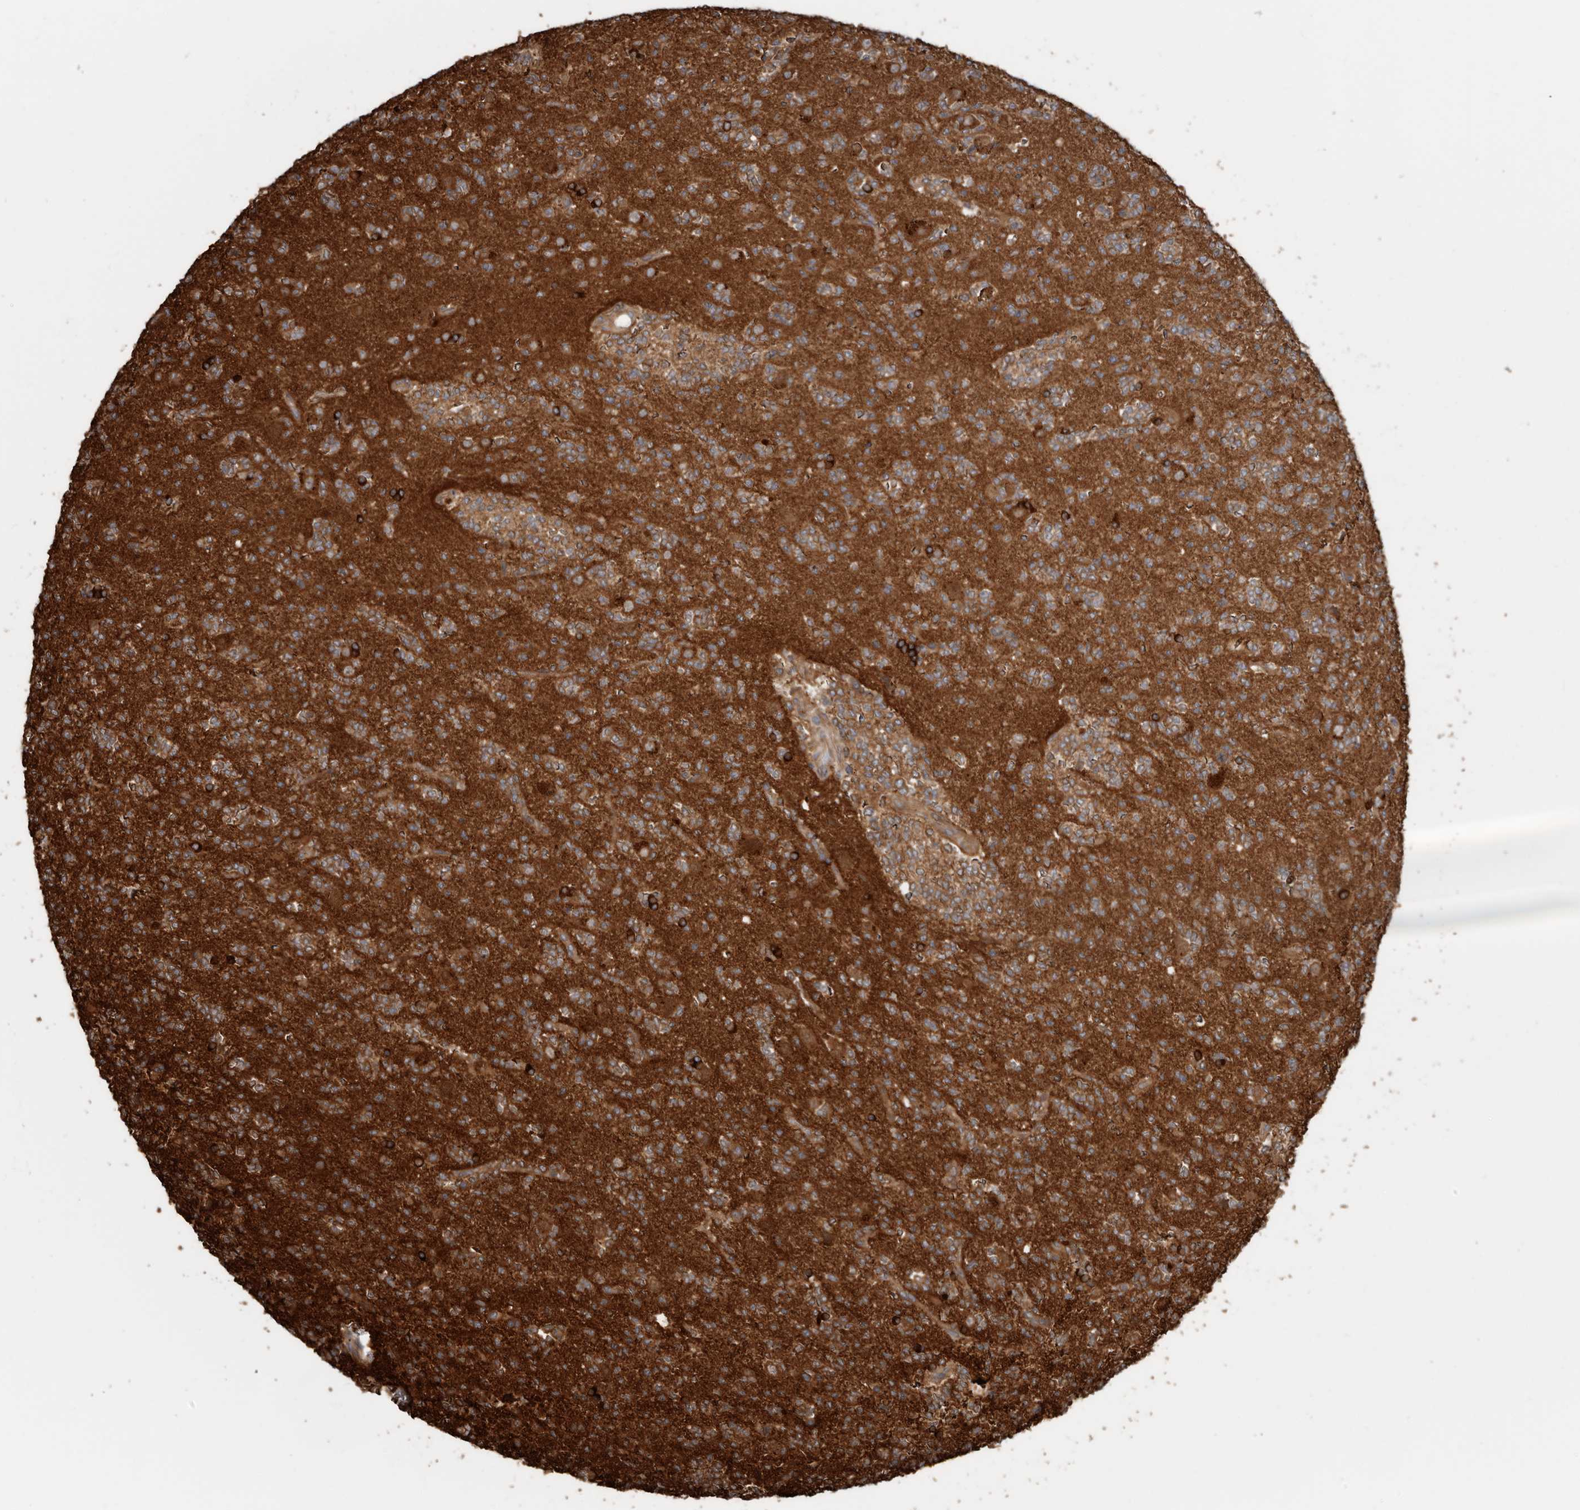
{"staining": {"intensity": "moderate", "quantity": ">75%", "location": "cytoplasmic/membranous"}, "tissue": "glioma", "cell_type": "Tumor cells", "image_type": "cancer", "snomed": [{"axis": "morphology", "description": "Glioma, malignant, High grade"}, {"axis": "topography", "description": "Brain"}], "caption": "Immunohistochemical staining of glioma exhibits moderate cytoplasmic/membranous protein expression in about >75% of tumor cells. Immunohistochemistry stains the protein of interest in brown and the nuclei are stained blue.", "gene": "EXOC3L1", "patient": {"sex": "female", "age": 62}}